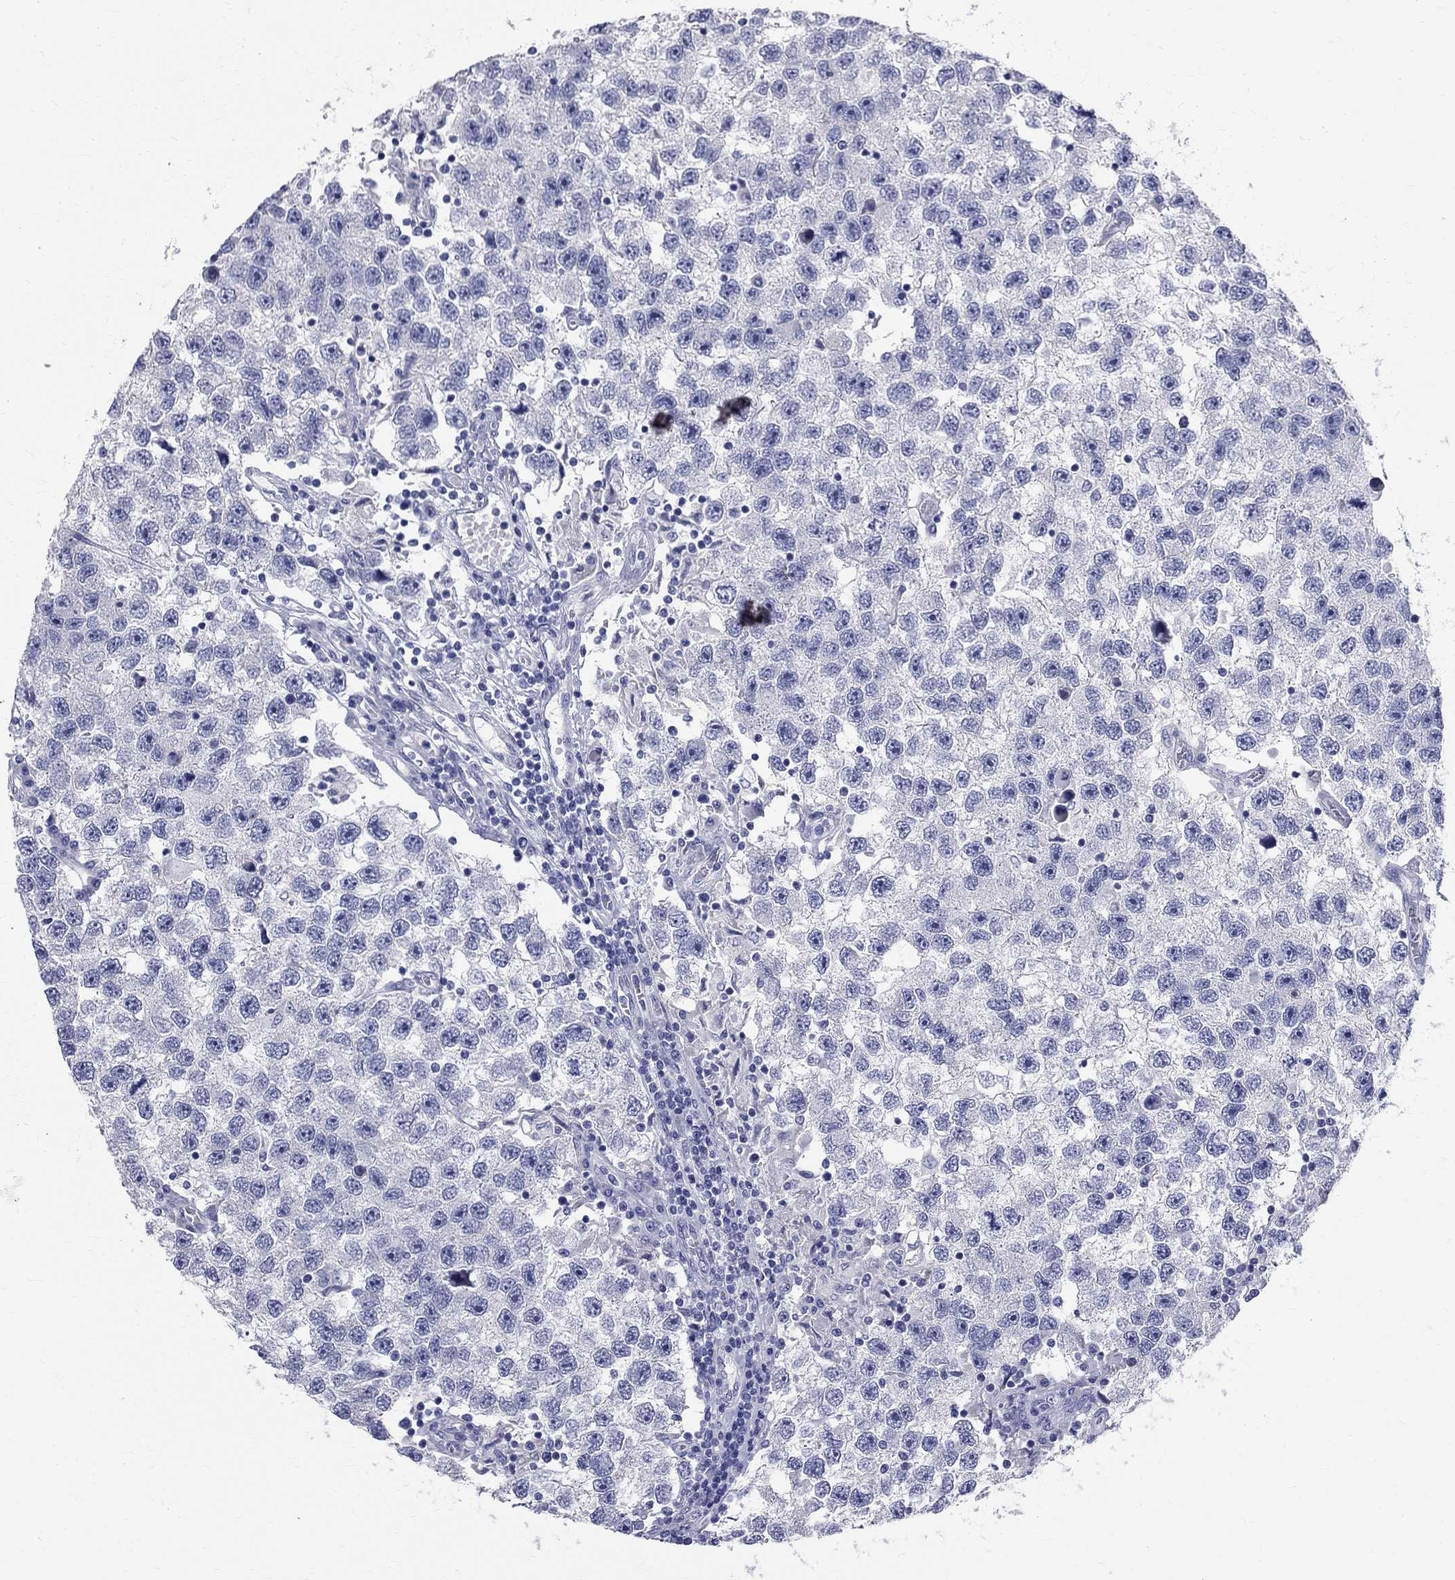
{"staining": {"intensity": "negative", "quantity": "none", "location": "none"}, "tissue": "testis cancer", "cell_type": "Tumor cells", "image_type": "cancer", "snomed": [{"axis": "morphology", "description": "Seminoma, NOS"}, {"axis": "topography", "description": "Testis"}], "caption": "Tumor cells show no significant protein staining in testis cancer.", "gene": "TGM4", "patient": {"sex": "male", "age": 26}}